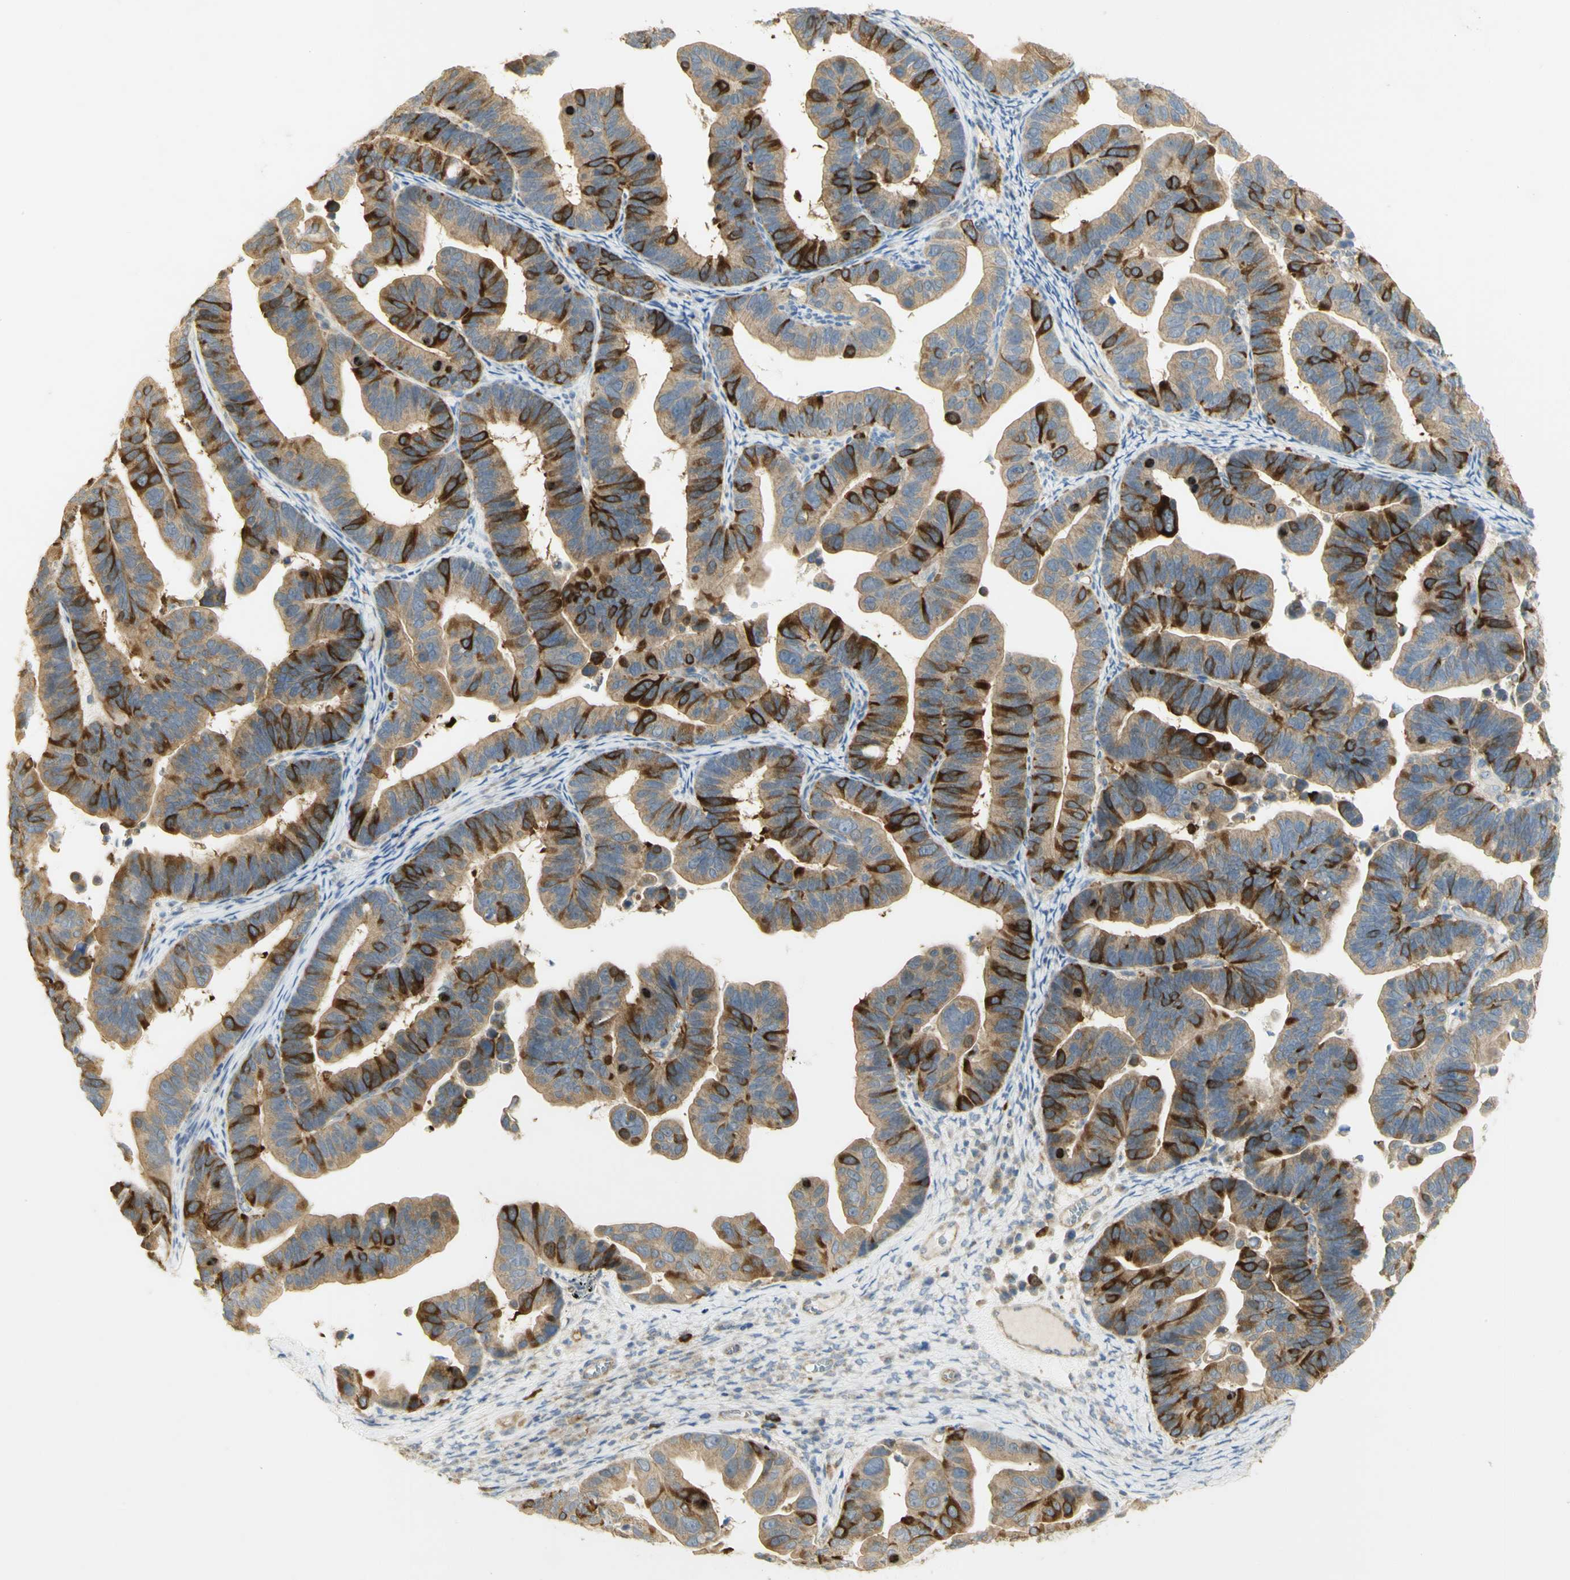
{"staining": {"intensity": "strong", "quantity": "25%-75%", "location": "cytoplasmic/membranous"}, "tissue": "ovarian cancer", "cell_type": "Tumor cells", "image_type": "cancer", "snomed": [{"axis": "morphology", "description": "Cystadenocarcinoma, serous, NOS"}, {"axis": "topography", "description": "Ovary"}], "caption": "Ovarian serous cystadenocarcinoma stained with a protein marker demonstrates strong staining in tumor cells.", "gene": "KIF11", "patient": {"sex": "female", "age": 56}}